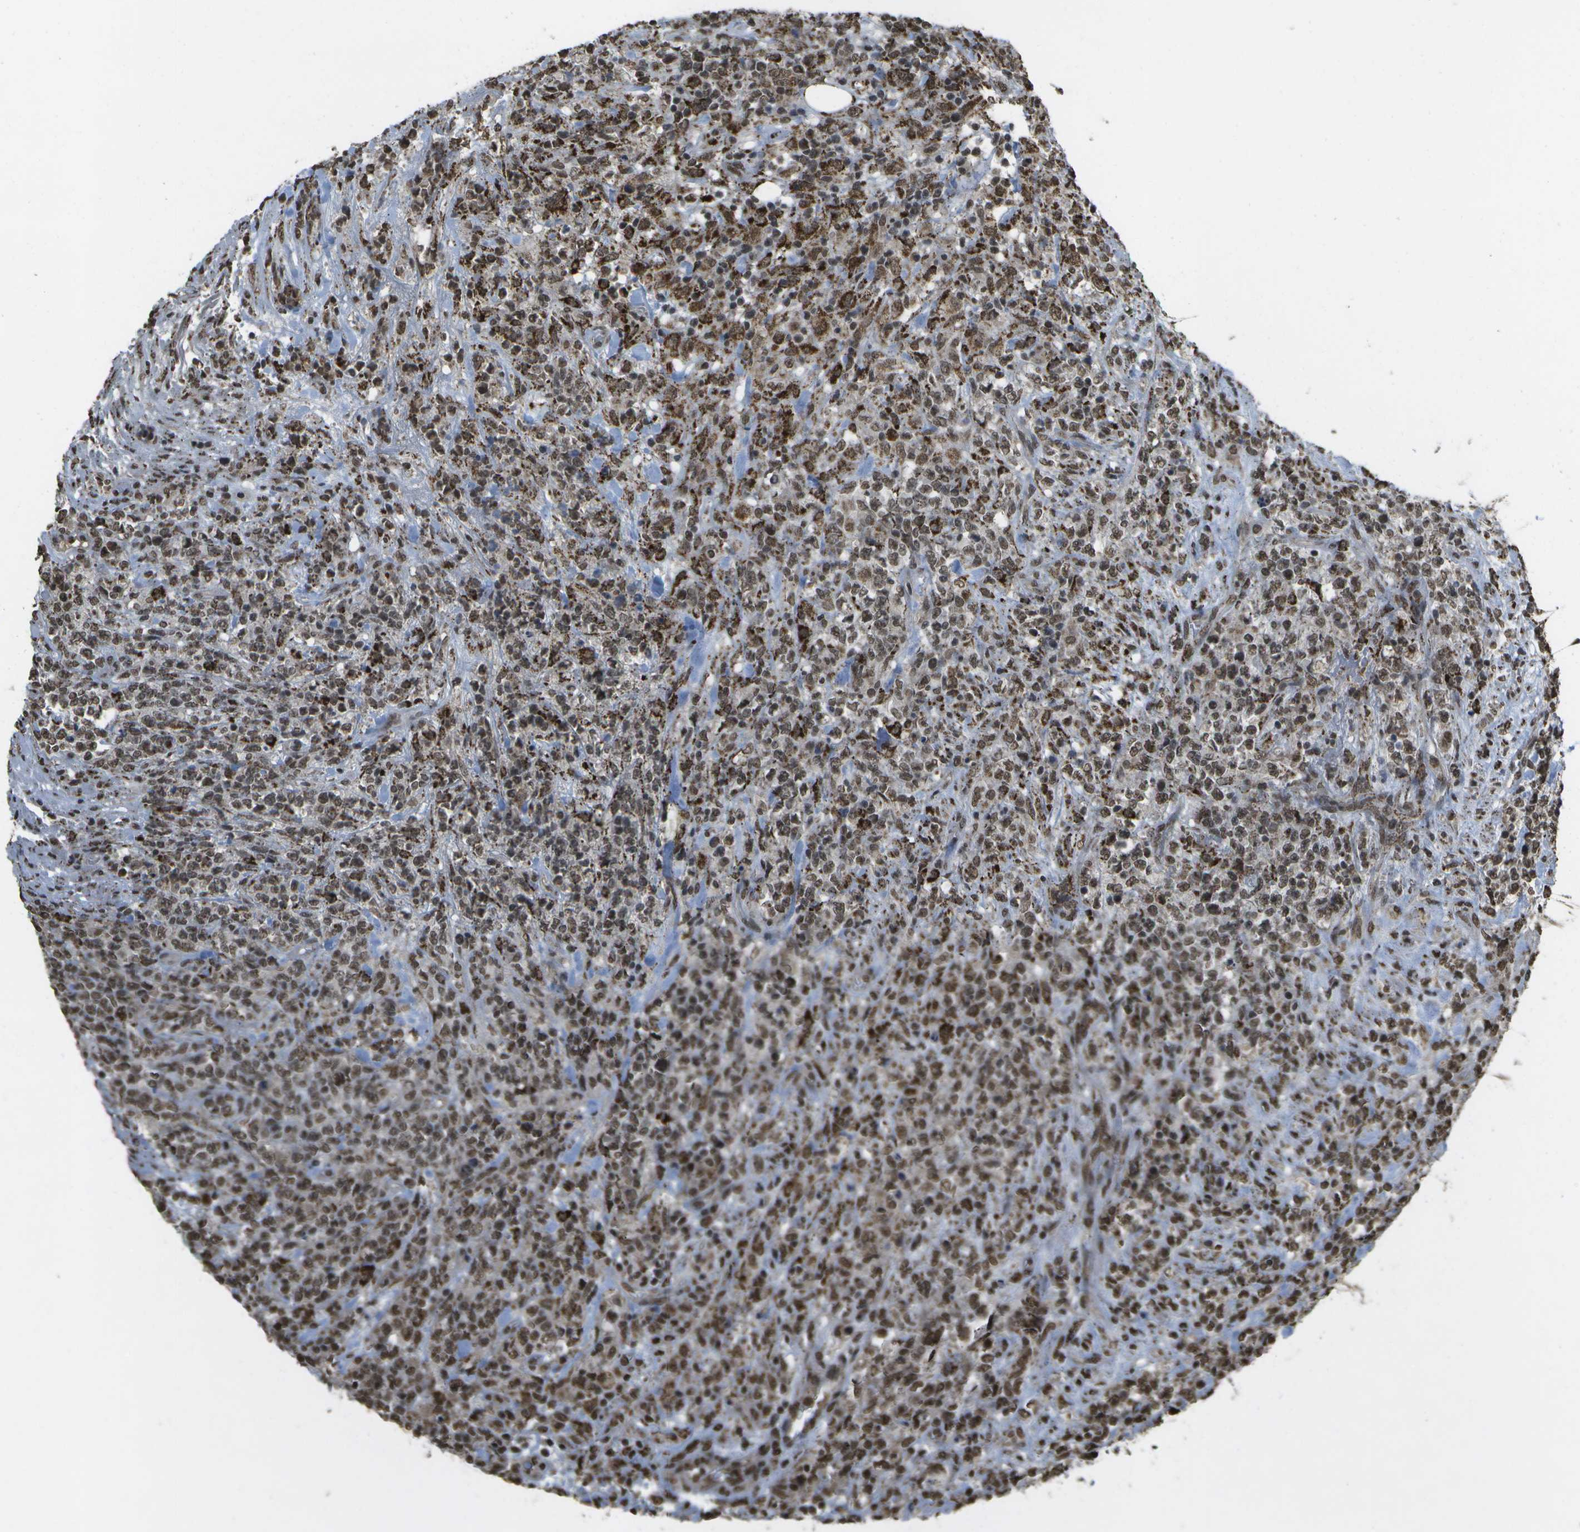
{"staining": {"intensity": "moderate", "quantity": "<25%", "location": "nuclear"}, "tissue": "lymphoma", "cell_type": "Tumor cells", "image_type": "cancer", "snomed": [{"axis": "morphology", "description": "Malignant lymphoma, non-Hodgkin's type, High grade"}, {"axis": "topography", "description": "Soft tissue"}], "caption": "The micrograph demonstrates immunohistochemical staining of malignant lymphoma, non-Hodgkin's type (high-grade). There is moderate nuclear positivity is present in about <25% of tumor cells. (DAB IHC with brightfield microscopy, high magnification).", "gene": "SPEN", "patient": {"sex": "male", "age": 18}}